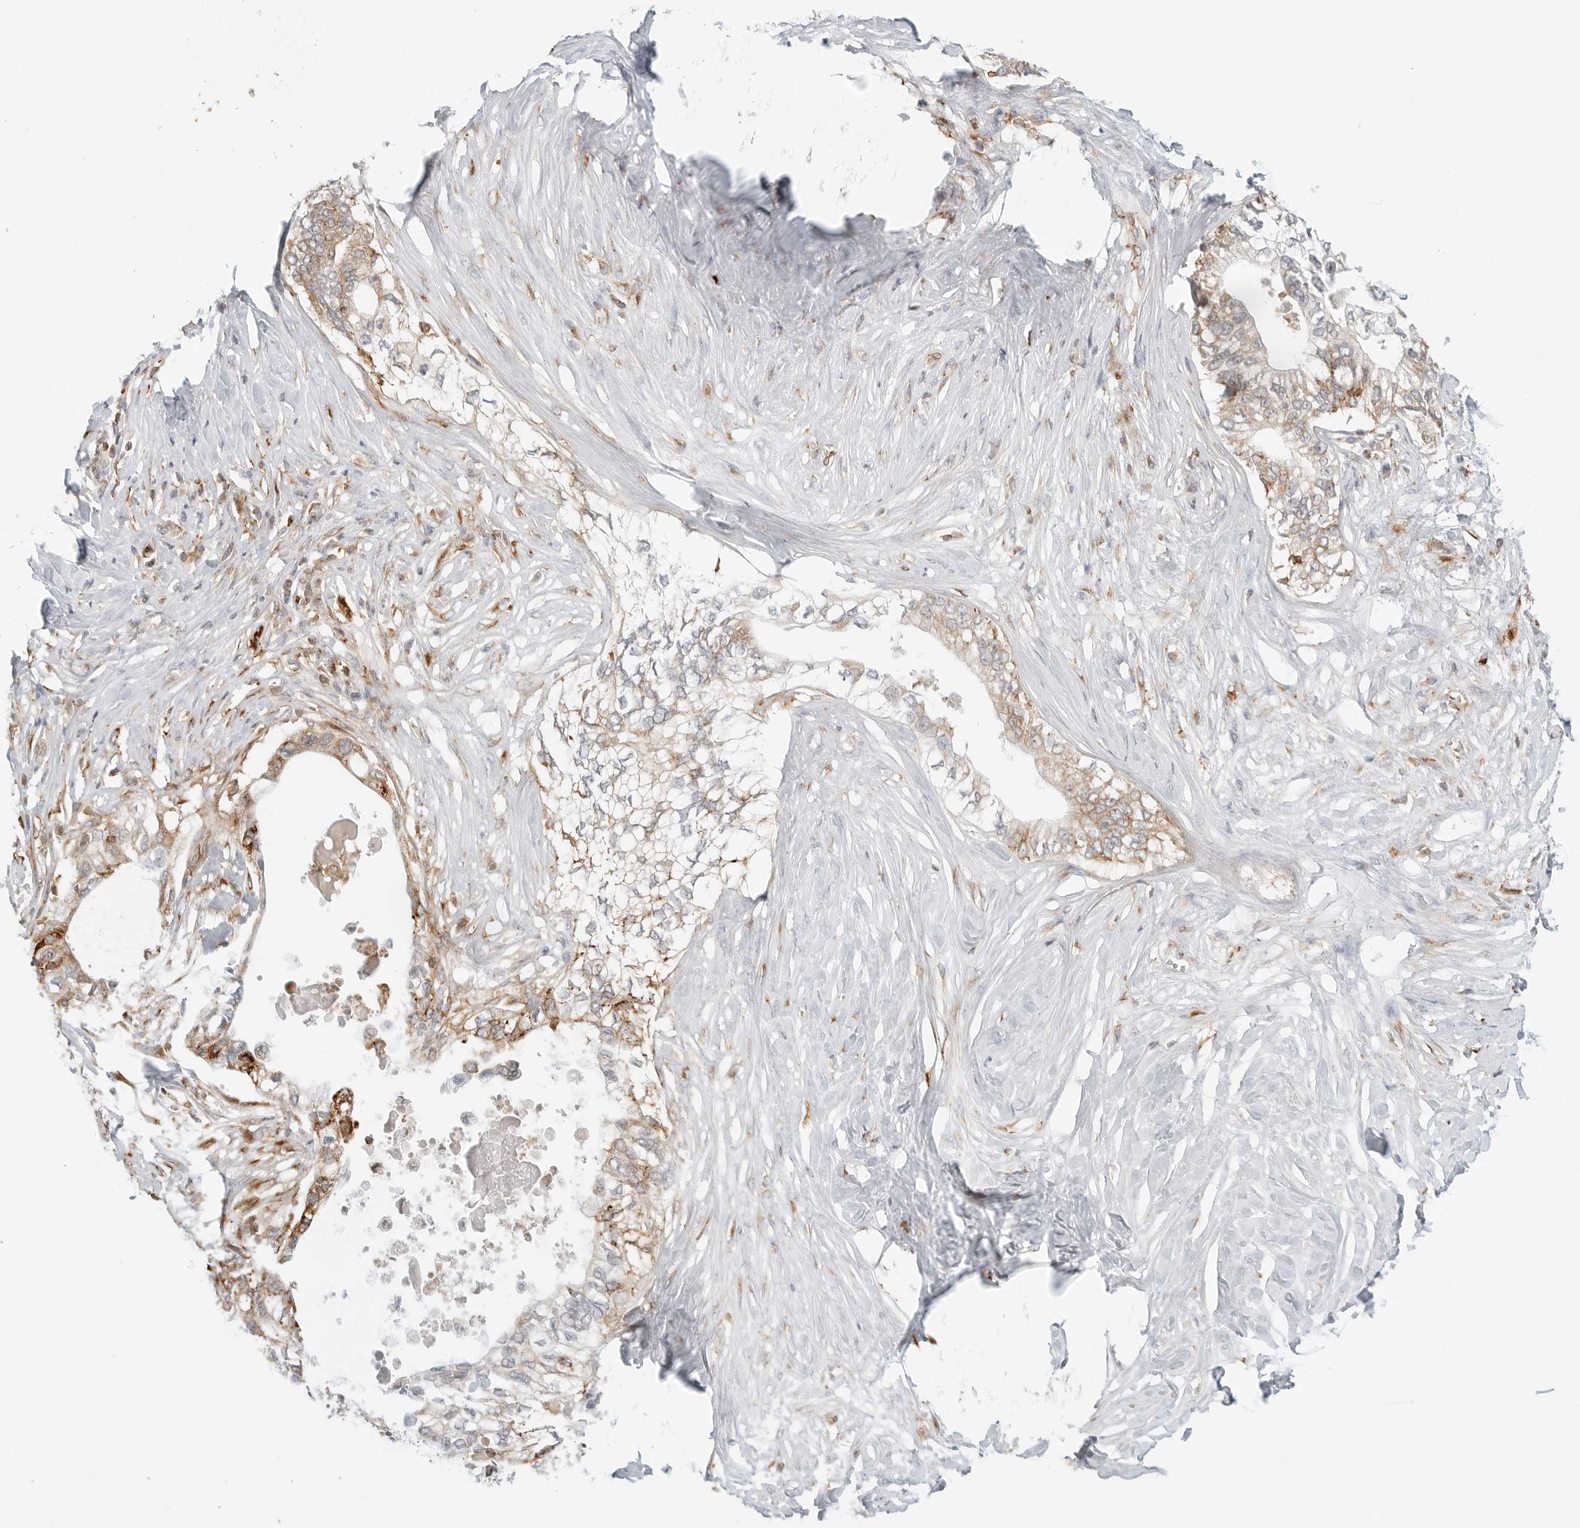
{"staining": {"intensity": "moderate", "quantity": "<25%", "location": "cytoplasmic/membranous"}, "tissue": "pancreatic cancer", "cell_type": "Tumor cells", "image_type": "cancer", "snomed": [{"axis": "morphology", "description": "Normal tissue, NOS"}, {"axis": "morphology", "description": "Adenocarcinoma, NOS"}, {"axis": "topography", "description": "Pancreas"}, {"axis": "topography", "description": "Peripheral nerve tissue"}], "caption": "Tumor cells reveal low levels of moderate cytoplasmic/membranous positivity in about <25% of cells in pancreatic cancer. (DAB (3,3'-diaminobenzidine) IHC, brown staining for protein, blue staining for nuclei).", "gene": "C1QTNF1", "patient": {"sex": "male", "age": 59}}